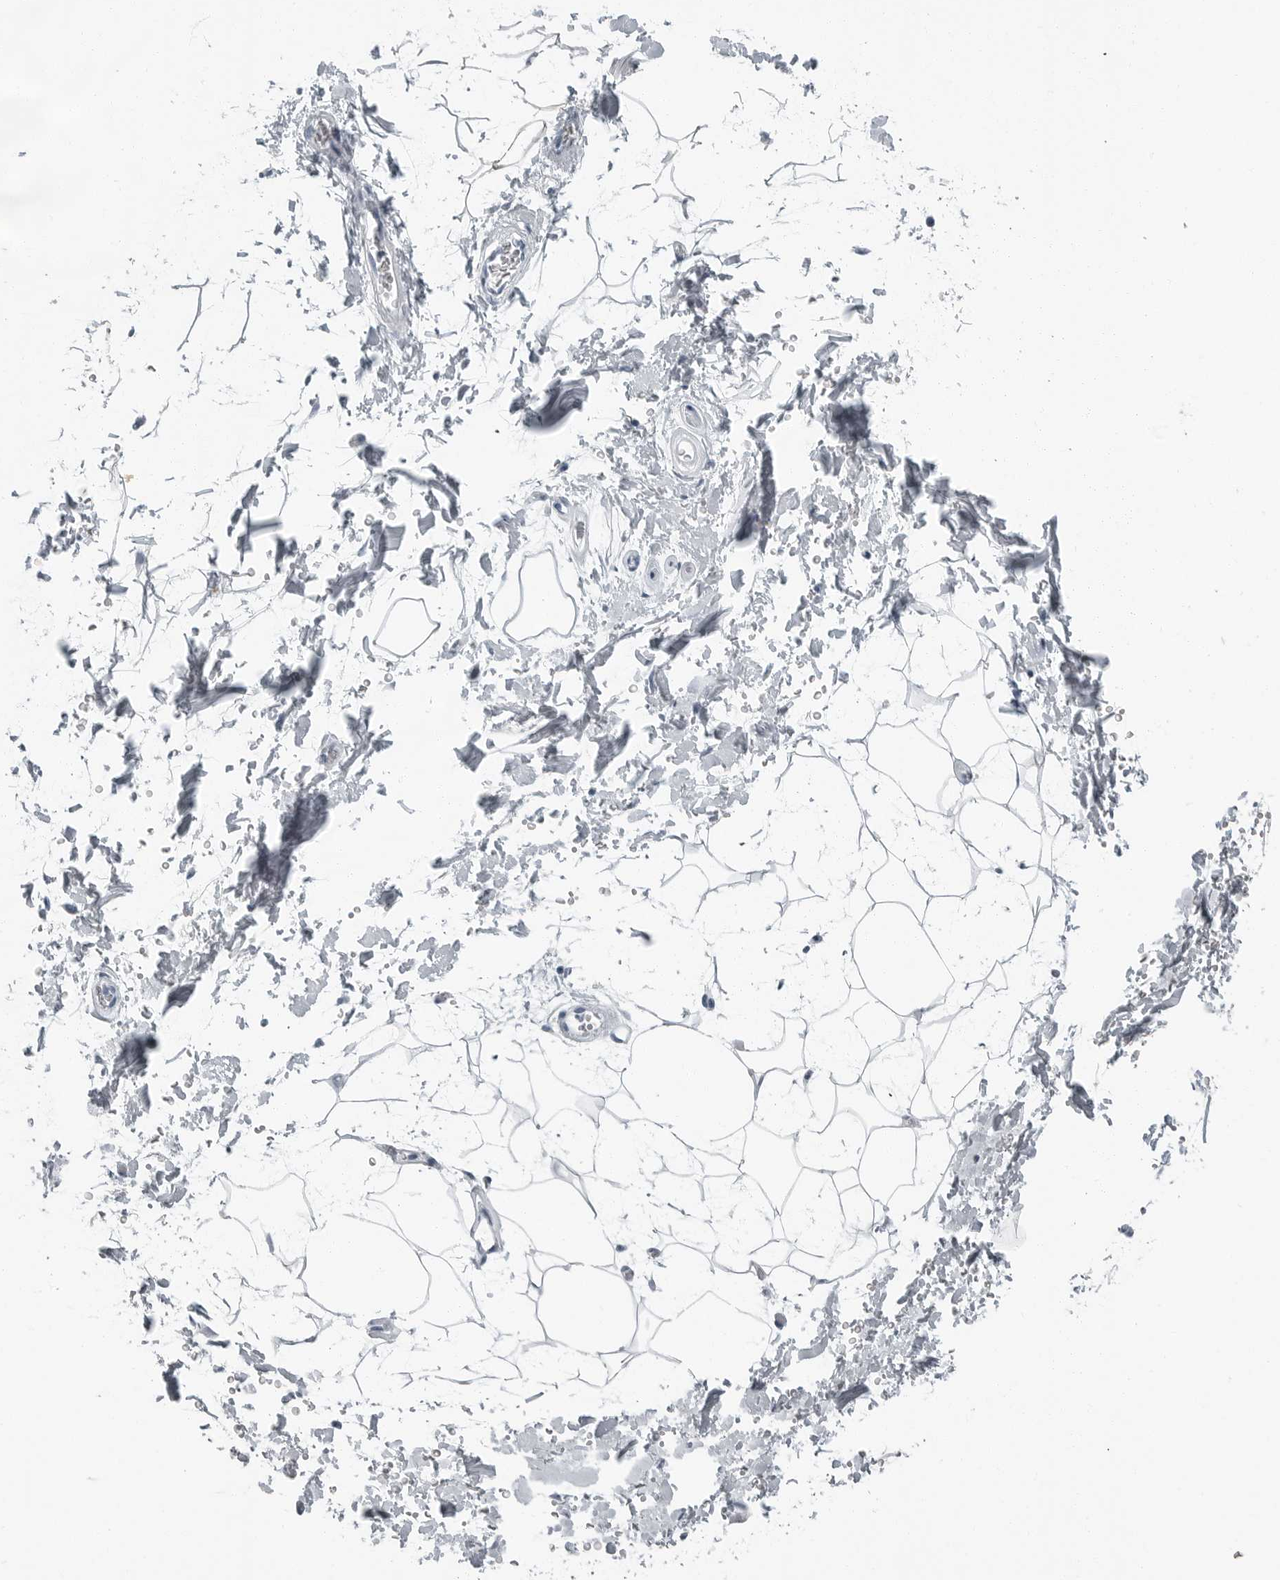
{"staining": {"intensity": "negative", "quantity": "none", "location": "none"}, "tissue": "adipose tissue", "cell_type": "Adipocytes", "image_type": "normal", "snomed": [{"axis": "morphology", "description": "Normal tissue, NOS"}, {"axis": "topography", "description": "Soft tissue"}], "caption": "An image of adipose tissue stained for a protein exhibits no brown staining in adipocytes. (DAB (3,3'-diaminobenzidine) immunohistochemistry, high magnification).", "gene": "FABP6", "patient": {"sex": "male", "age": 72}}